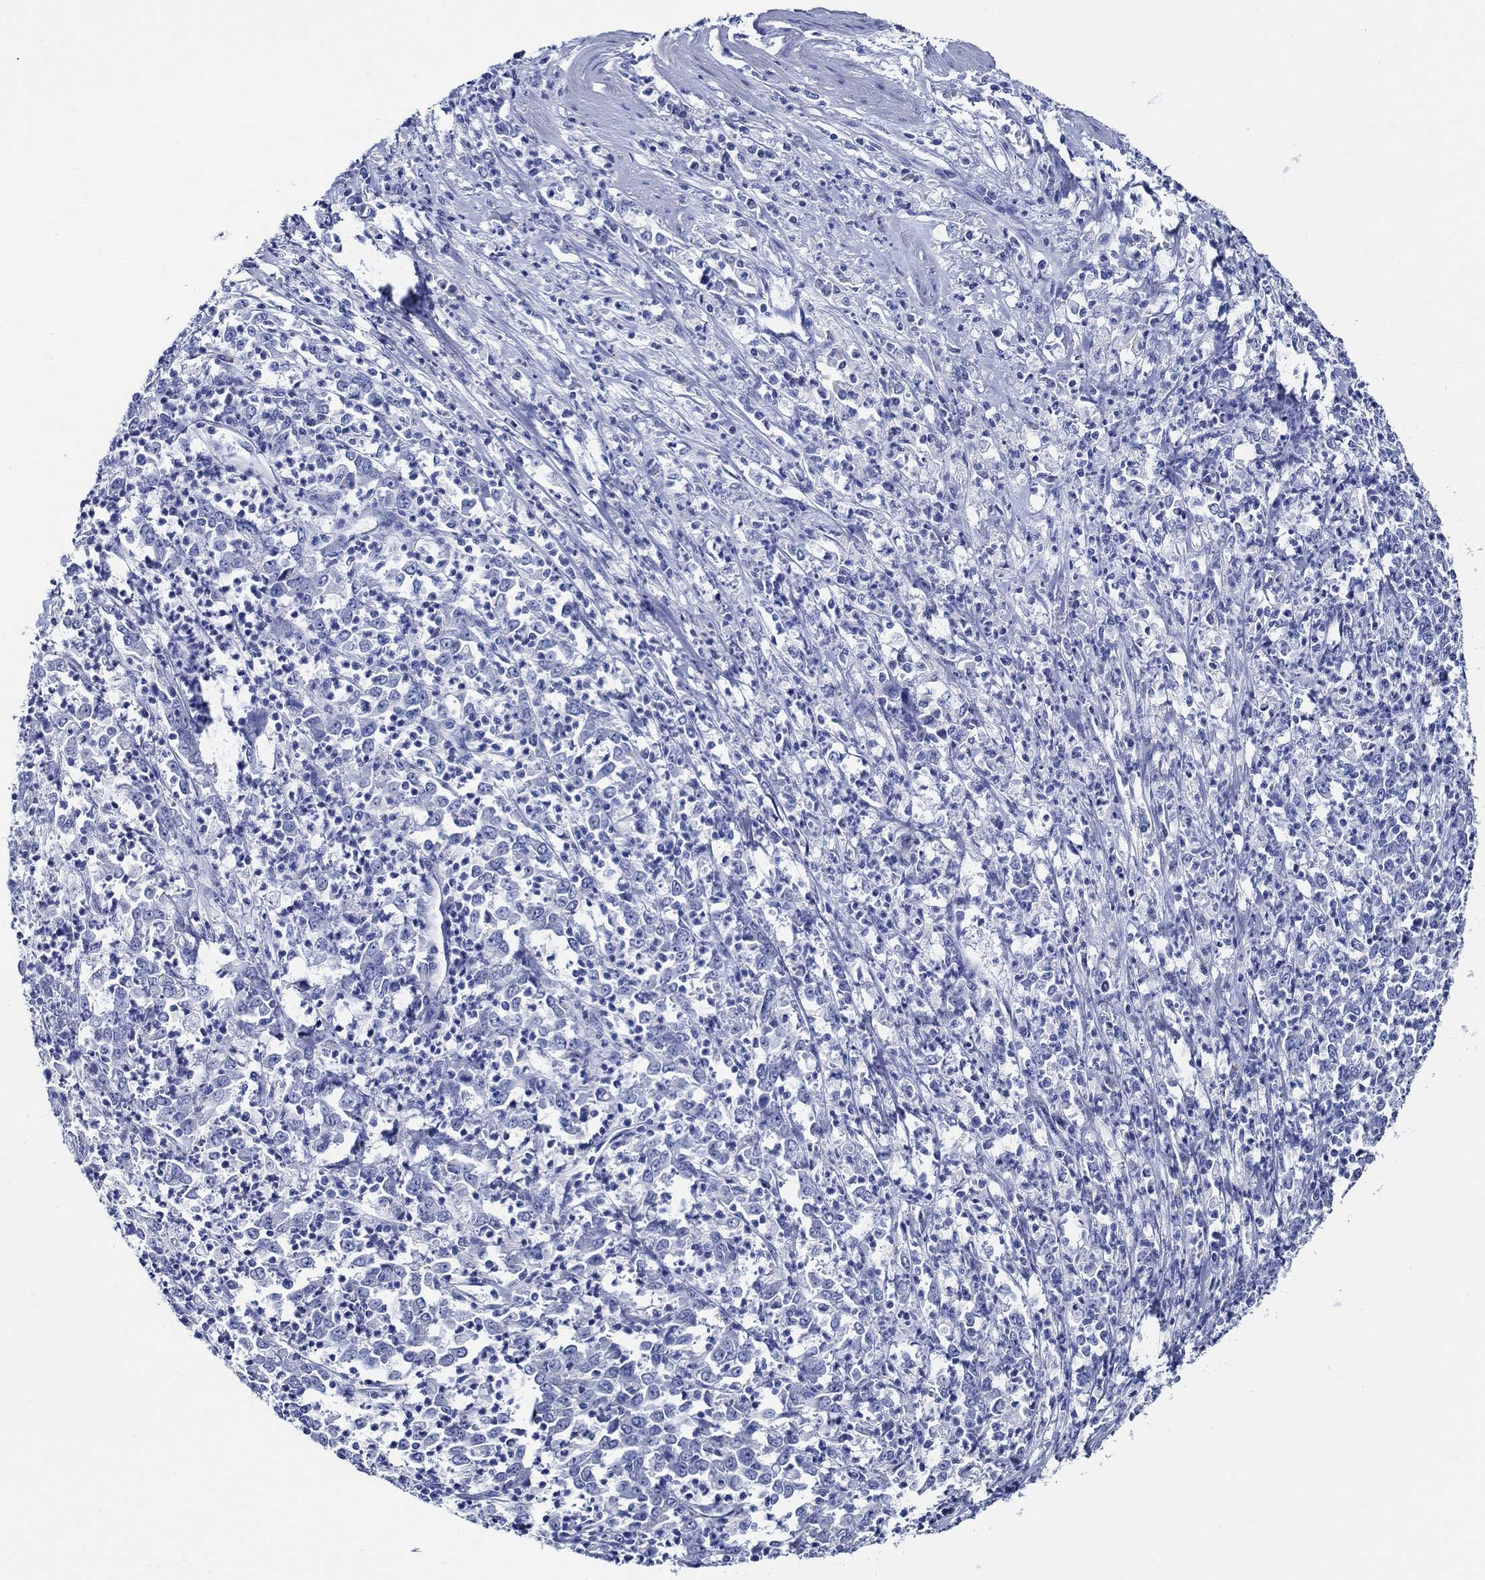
{"staining": {"intensity": "negative", "quantity": "none", "location": "none"}, "tissue": "stomach cancer", "cell_type": "Tumor cells", "image_type": "cancer", "snomed": [{"axis": "morphology", "description": "Adenocarcinoma, NOS"}, {"axis": "topography", "description": "Stomach, lower"}], "caption": "IHC micrograph of stomach cancer stained for a protein (brown), which shows no expression in tumor cells. (Immunohistochemistry, brightfield microscopy, high magnification).", "gene": "WDR62", "patient": {"sex": "female", "age": 71}}